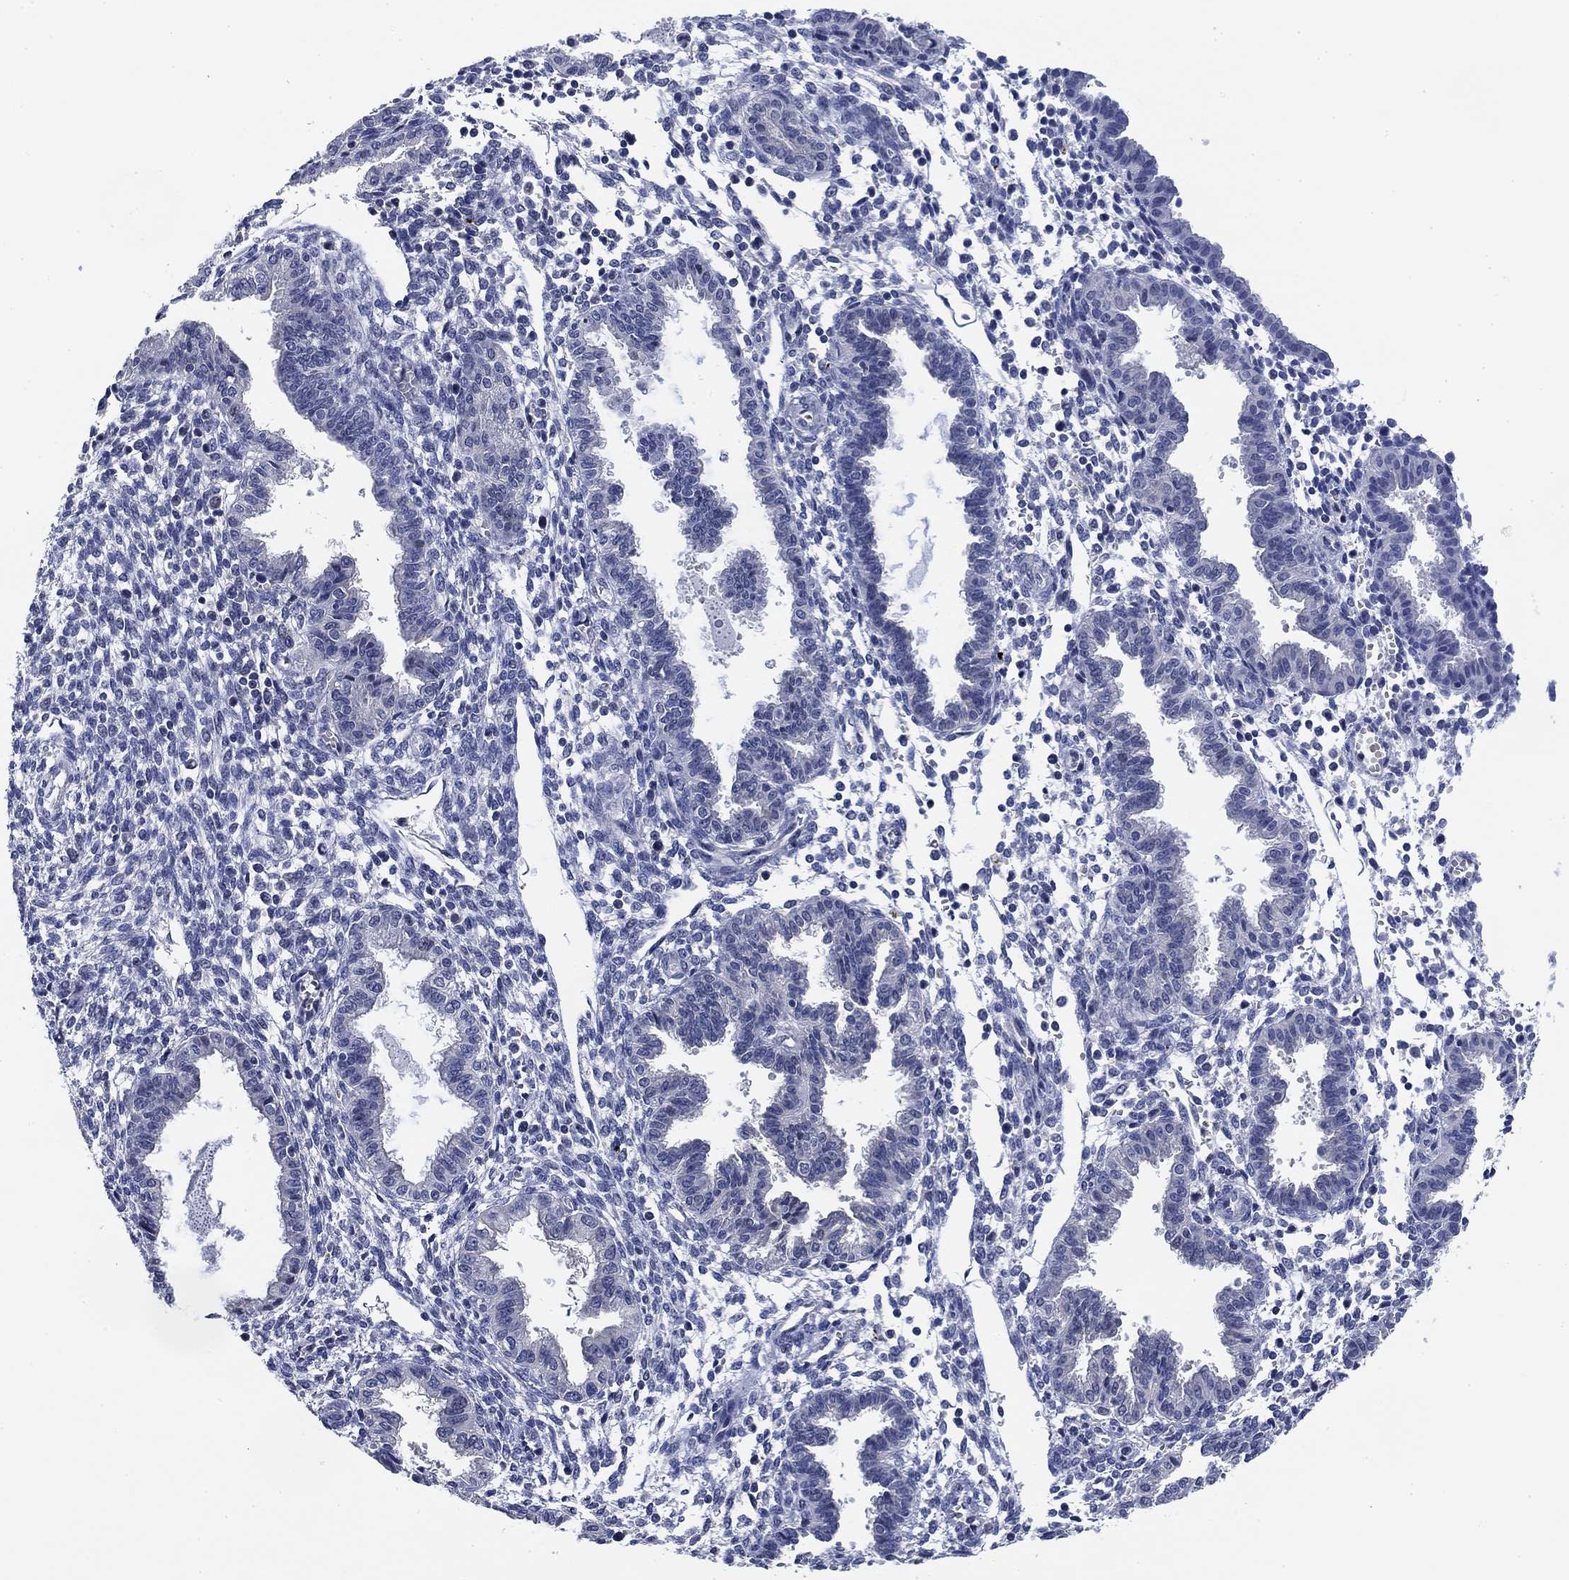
{"staining": {"intensity": "negative", "quantity": "none", "location": "none"}, "tissue": "endometrium", "cell_type": "Cells in endometrial stroma", "image_type": "normal", "snomed": [{"axis": "morphology", "description": "Normal tissue, NOS"}, {"axis": "topography", "description": "Endometrium"}], "caption": "Cells in endometrial stroma show no significant protein positivity in normal endometrium.", "gene": "DAZL", "patient": {"sex": "female", "age": 37}}